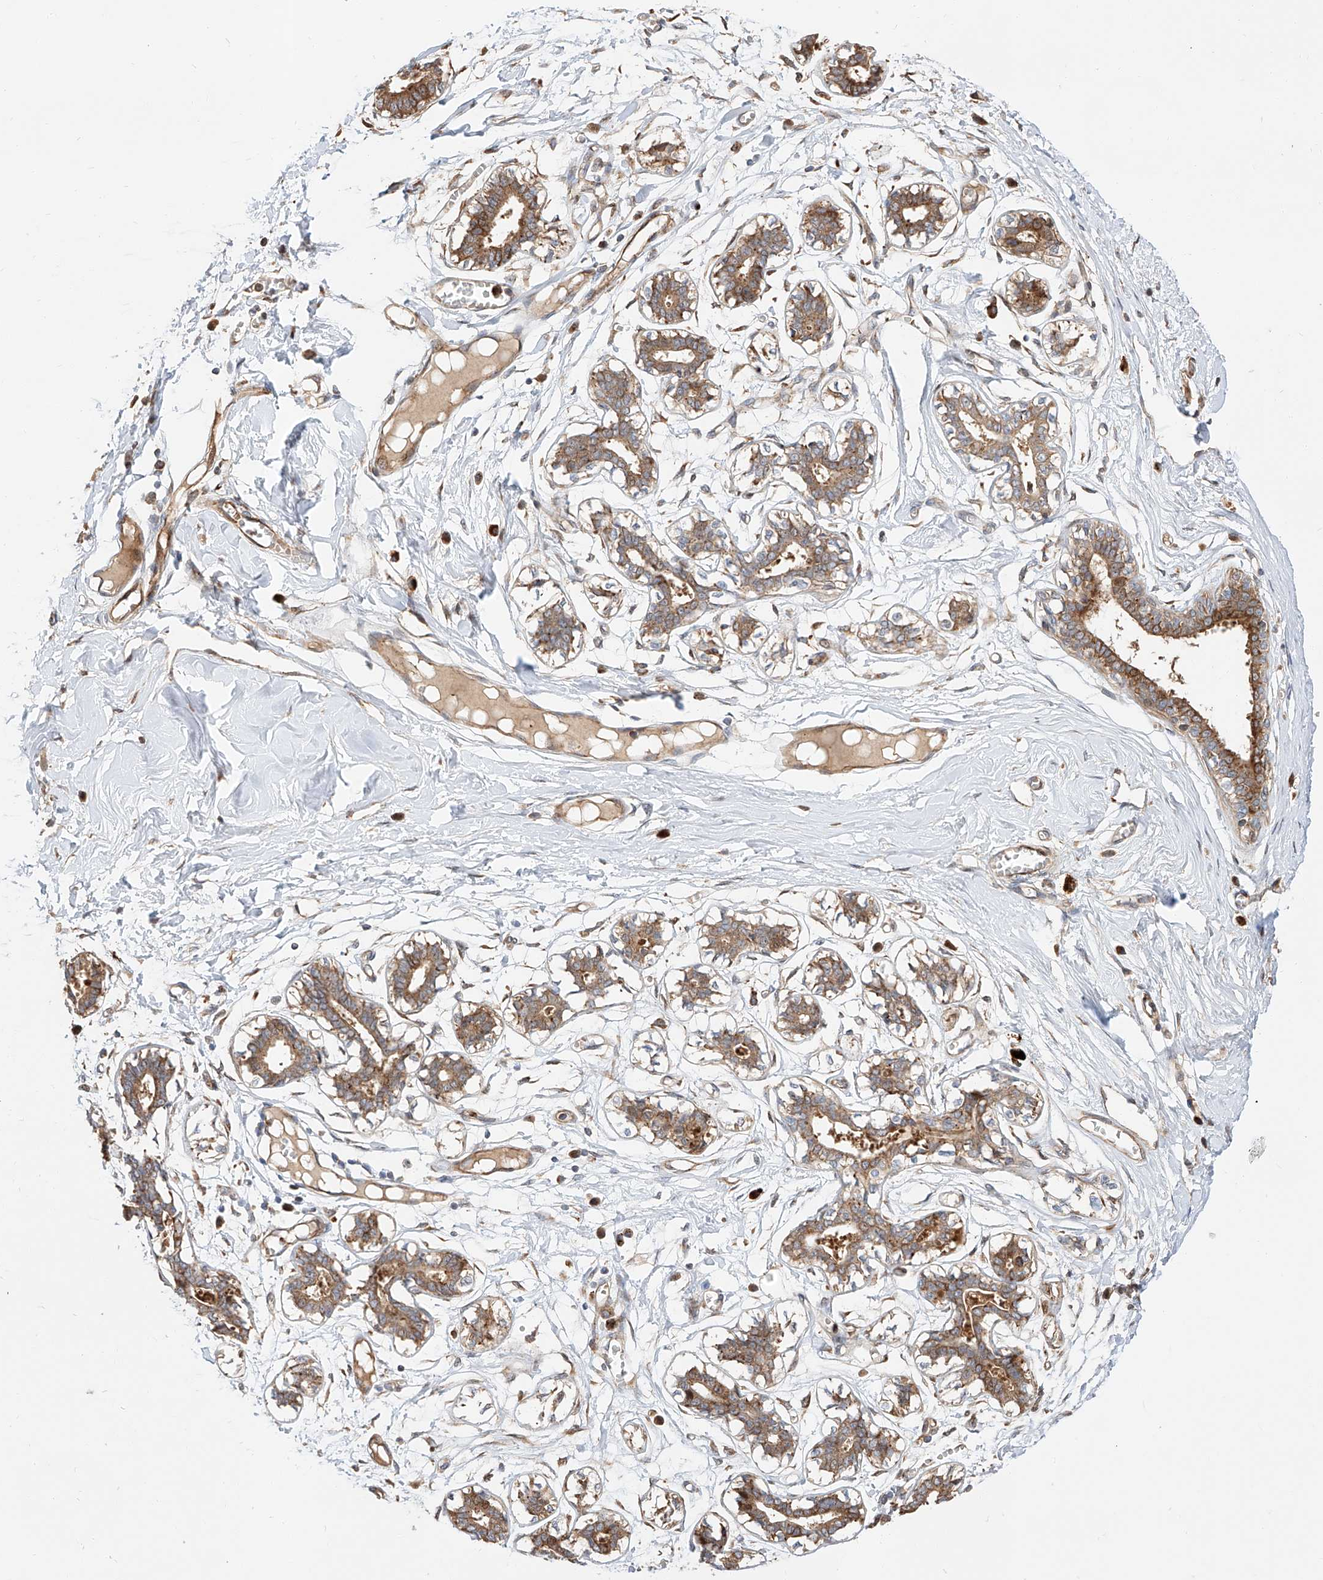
{"staining": {"intensity": "moderate", "quantity": ">75%", "location": "cytoplasmic/membranous"}, "tissue": "breast", "cell_type": "Adipocytes", "image_type": "normal", "snomed": [{"axis": "morphology", "description": "Normal tissue, NOS"}, {"axis": "topography", "description": "Breast"}], "caption": "About >75% of adipocytes in normal human breast demonstrate moderate cytoplasmic/membranous protein expression as visualized by brown immunohistochemical staining.", "gene": "DIRAS3", "patient": {"sex": "female", "age": 27}}